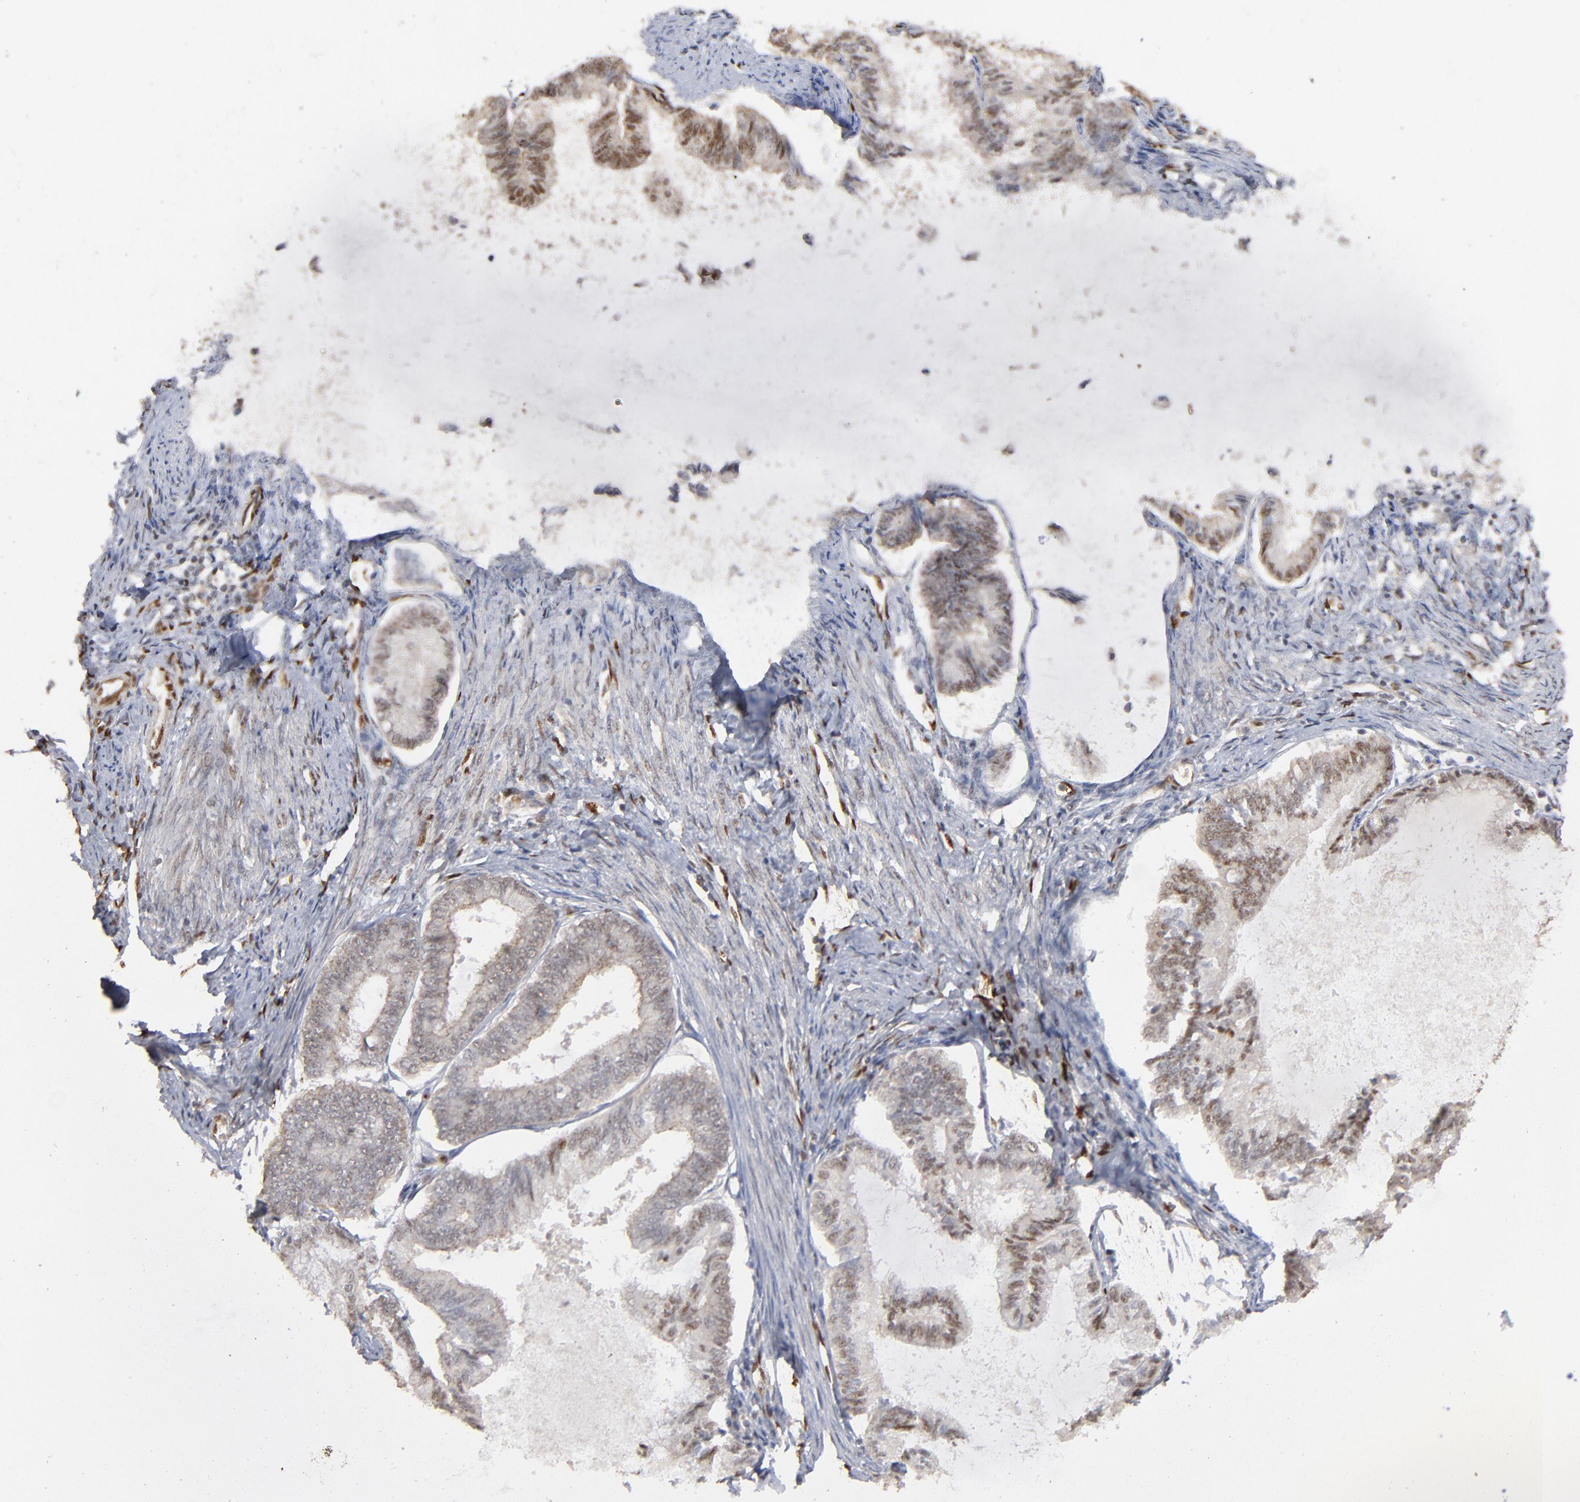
{"staining": {"intensity": "weak", "quantity": "25%-75%", "location": "nuclear"}, "tissue": "endometrial cancer", "cell_type": "Tumor cells", "image_type": "cancer", "snomed": [{"axis": "morphology", "description": "Adenocarcinoma, NOS"}, {"axis": "topography", "description": "Endometrium"}], "caption": "Endometrial adenocarcinoma stained with a brown dye shows weak nuclear positive expression in about 25%-75% of tumor cells.", "gene": "NFIB", "patient": {"sex": "female", "age": 86}}